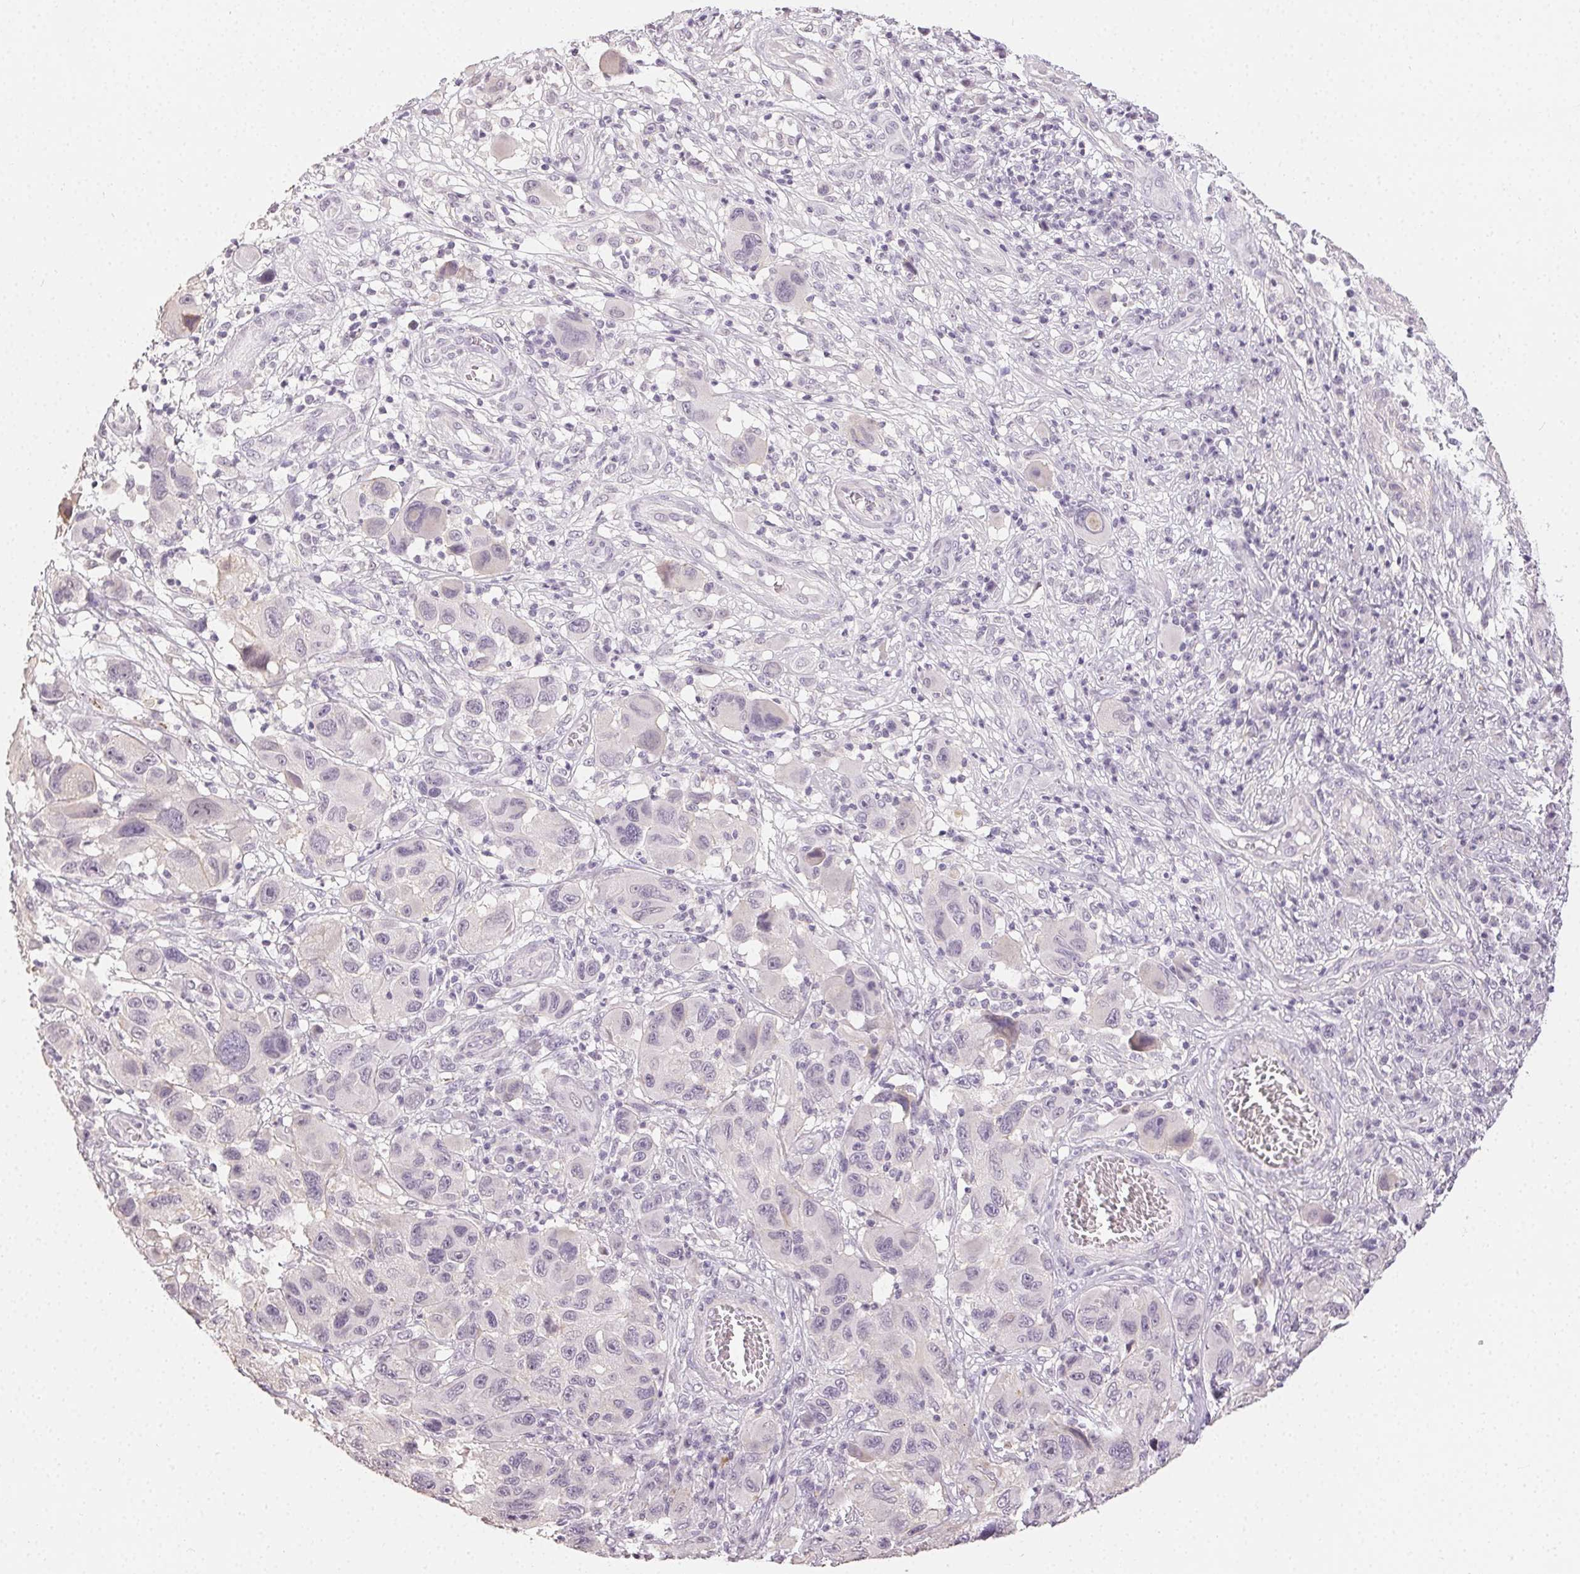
{"staining": {"intensity": "negative", "quantity": "none", "location": "none"}, "tissue": "melanoma", "cell_type": "Tumor cells", "image_type": "cancer", "snomed": [{"axis": "morphology", "description": "Malignant melanoma, NOS"}, {"axis": "topography", "description": "Skin"}], "caption": "Immunohistochemistry histopathology image of melanoma stained for a protein (brown), which demonstrates no staining in tumor cells.", "gene": "TMEM174", "patient": {"sex": "male", "age": 53}}